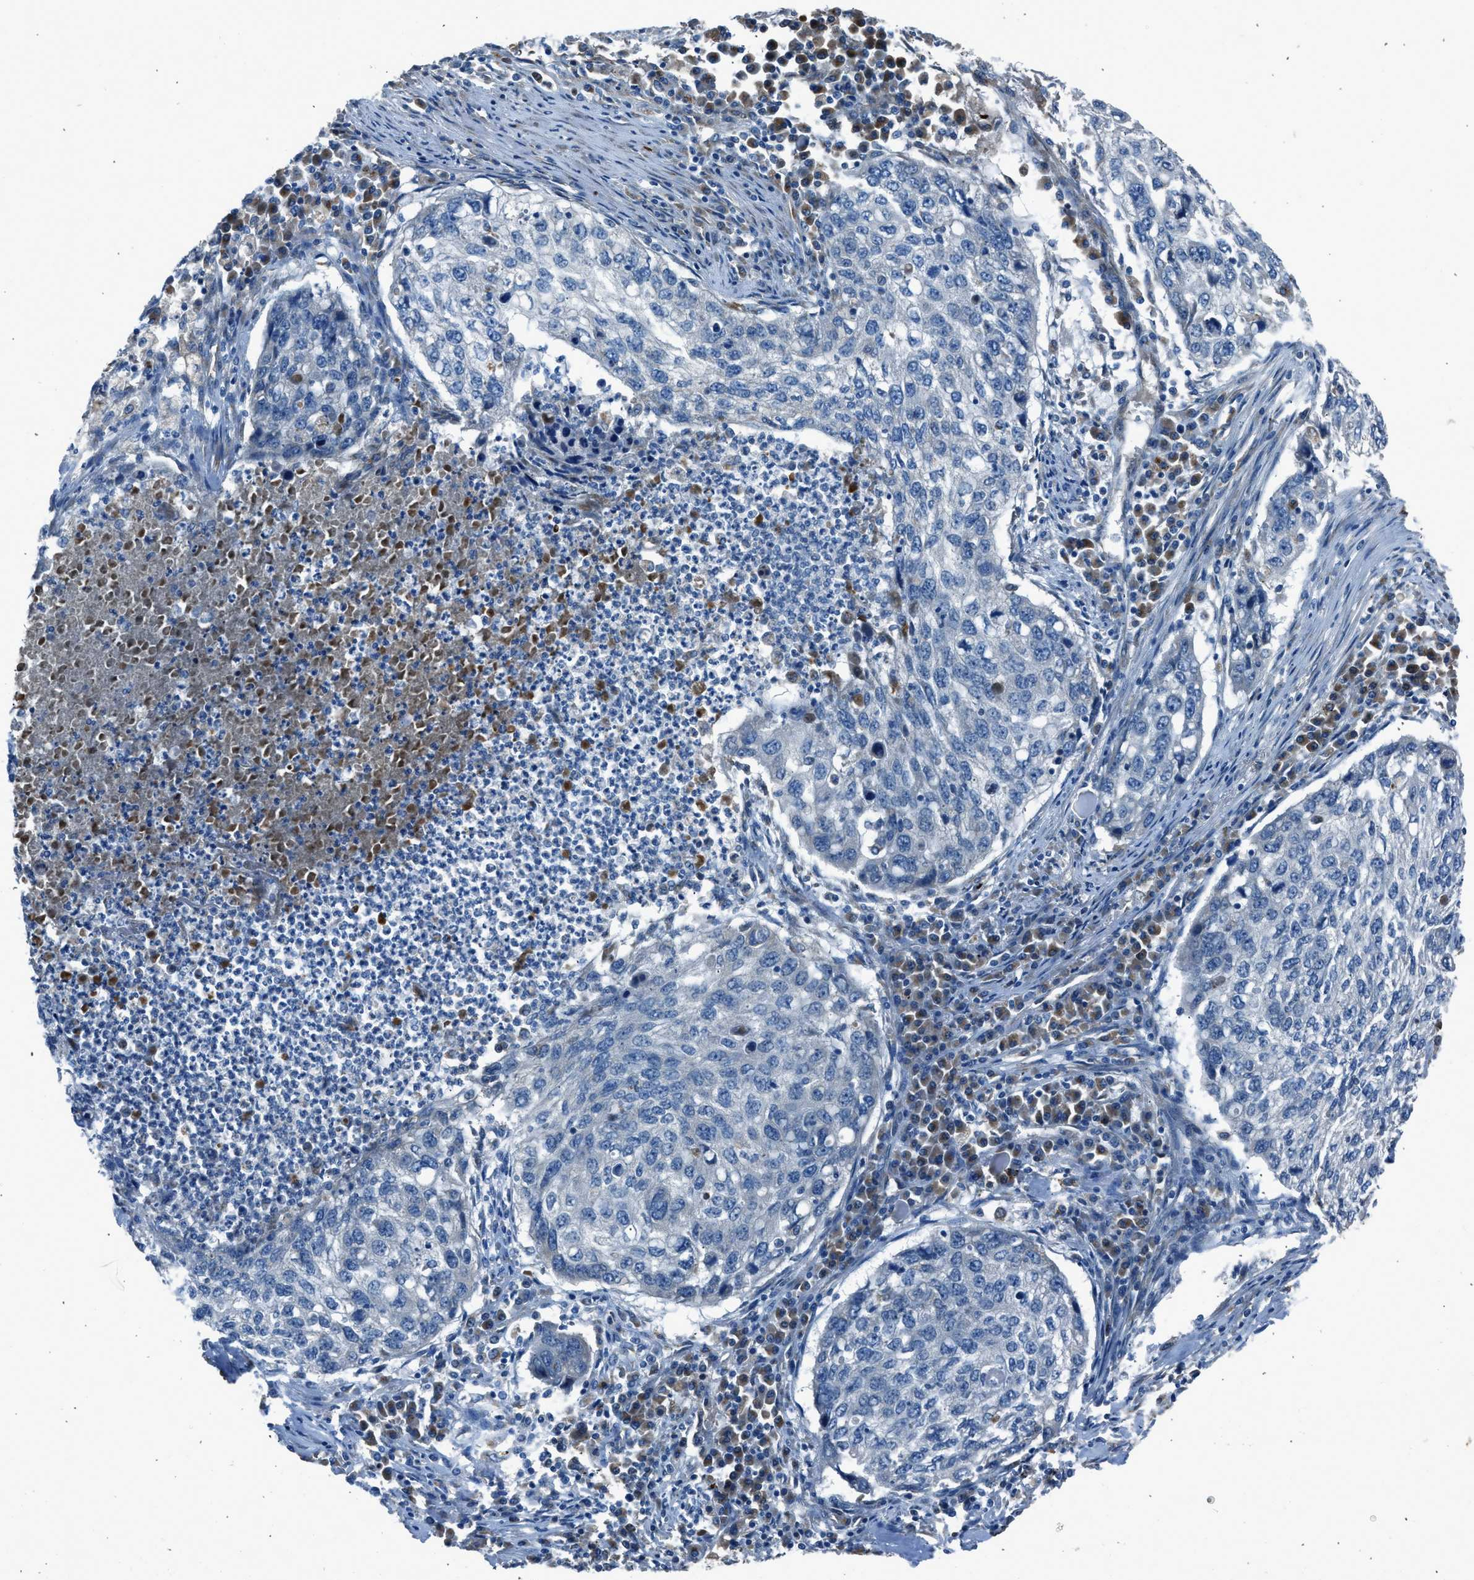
{"staining": {"intensity": "negative", "quantity": "none", "location": "none"}, "tissue": "lung cancer", "cell_type": "Tumor cells", "image_type": "cancer", "snomed": [{"axis": "morphology", "description": "Squamous cell carcinoma, NOS"}, {"axis": "topography", "description": "Lung"}], "caption": "DAB (3,3'-diaminobenzidine) immunohistochemical staining of lung squamous cell carcinoma exhibits no significant staining in tumor cells.", "gene": "LMBR1", "patient": {"sex": "female", "age": 63}}